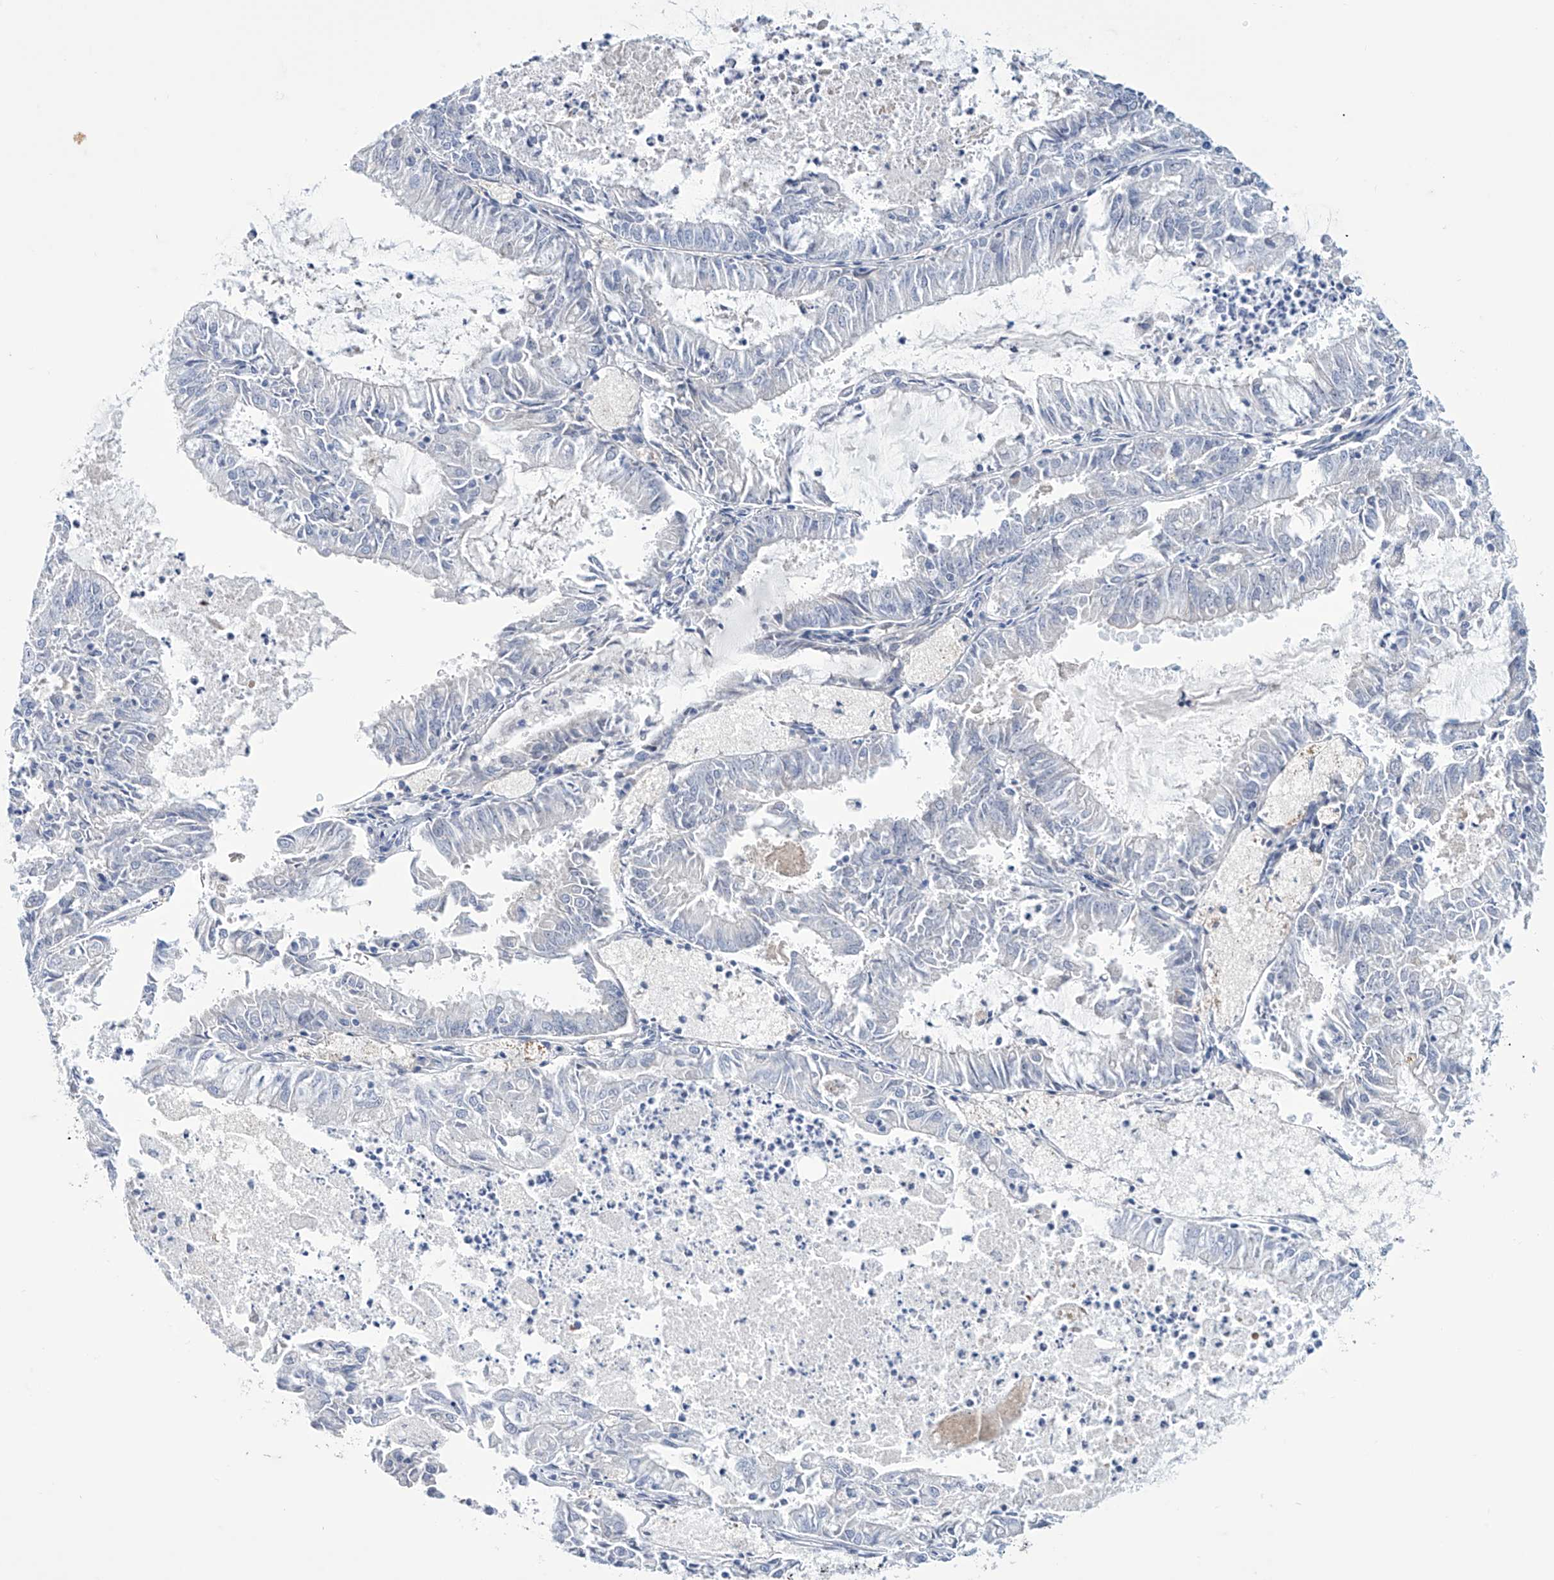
{"staining": {"intensity": "negative", "quantity": "none", "location": "none"}, "tissue": "endometrial cancer", "cell_type": "Tumor cells", "image_type": "cancer", "snomed": [{"axis": "morphology", "description": "Adenocarcinoma, NOS"}, {"axis": "topography", "description": "Endometrium"}], "caption": "Immunohistochemical staining of endometrial cancer (adenocarcinoma) displays no significant staining in tumor cells.", "gene": "TRIM60", "patient": {"sex": "female", "age": 57}}